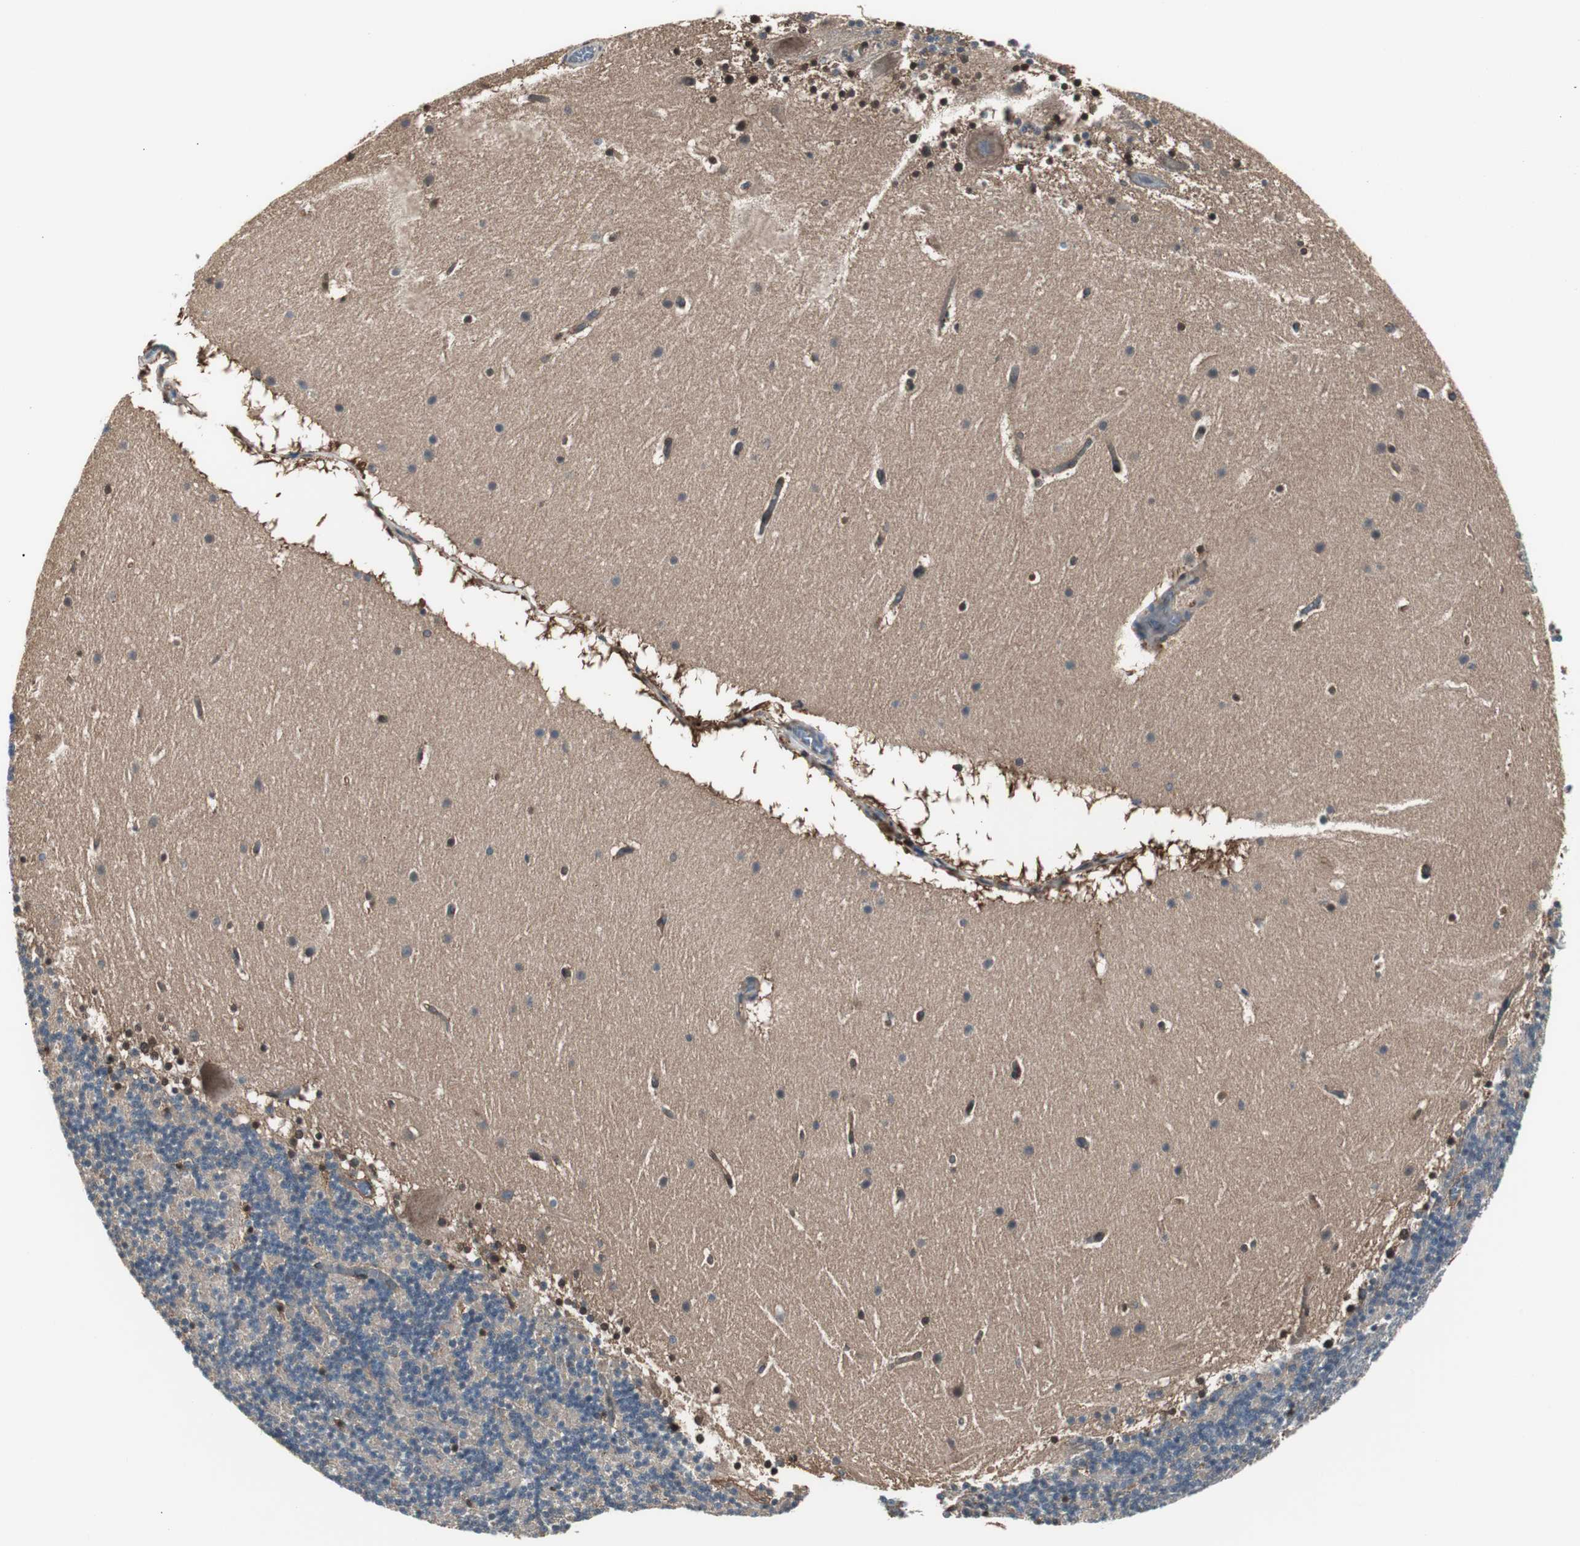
{"staining": {"intensity": "strong", "quantity": "<25%", "location": "cytoplasmic/membranous"}, "tissue": "cerebellum", "cell_type": "Cells in granular layer", "image_type": "normal", "snomed": [{"axis": "morphology", "description": "Normal tissue, NOS"}, {"axis": "topography", "description": "Cerebellum"}], "caption": "IHC (DAB) staining of normal cerebellum displays strong cytoplasmic/membranous protein expression in approximately <25% of cells in granular layer.", "gene": "CAPNS1", "patient": {"sex": "male", "age": 45}}